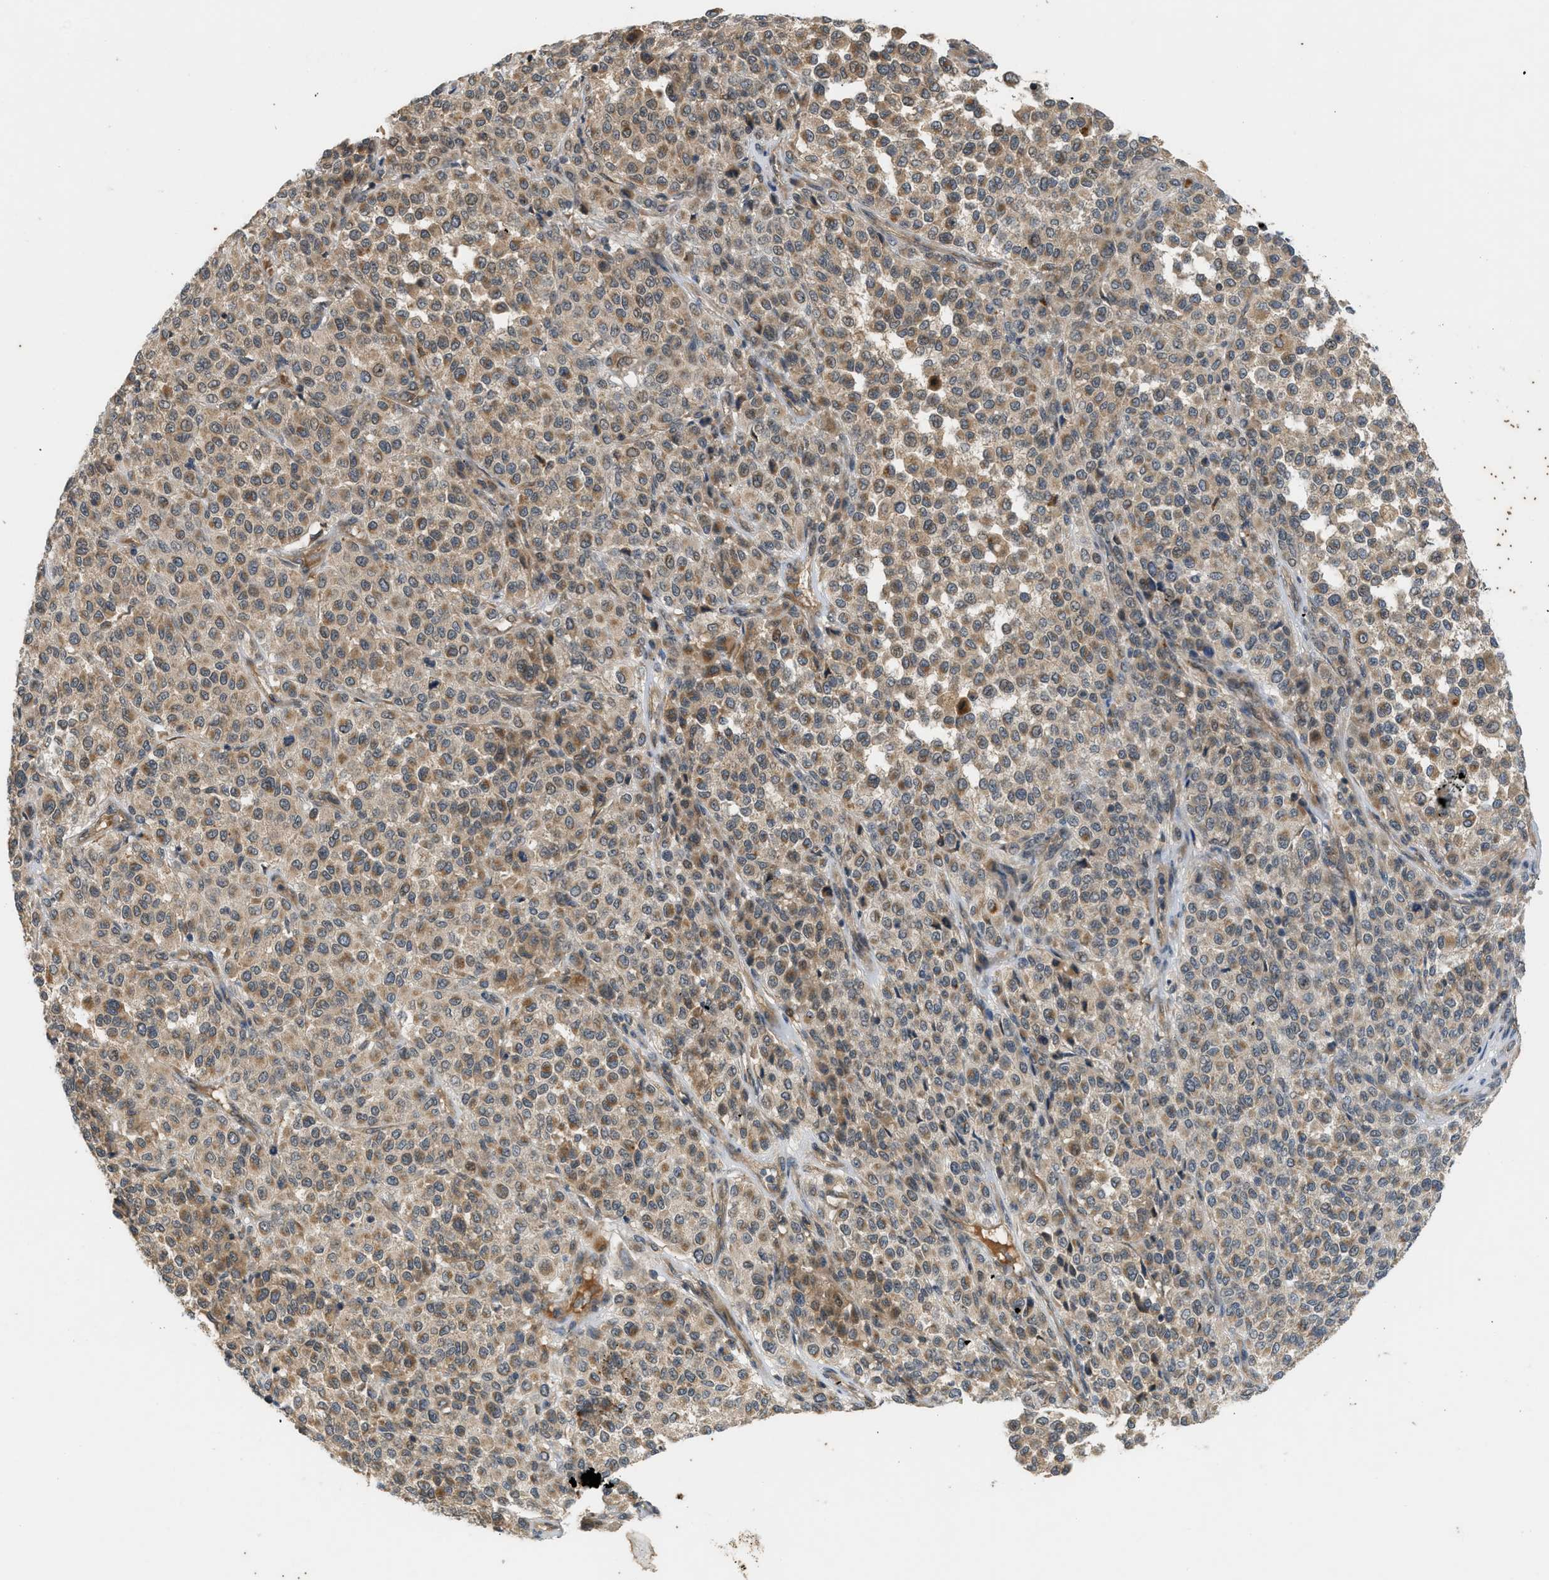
{"staining": {"intensity": "weak", "quantity": ">75%", "location": "cytoplasmic/membranous"}, "tissue": "melanoma", "cell_type": "Tumor cells", "image_type": "cancer", "snomed": [{"axis": "morphology", "description": "Malignant melanoma, Metastatic site"}, {"axis": "topography", "description": "Pancreas"}], "caption": "Melanoma tissue shows weak cytoplasmic/membranous expression in about >75% of tumor cells, visualized by immunohistochemistry.", "gene": "ADCY8", "patient": {"sex": "female", "age": 30}}